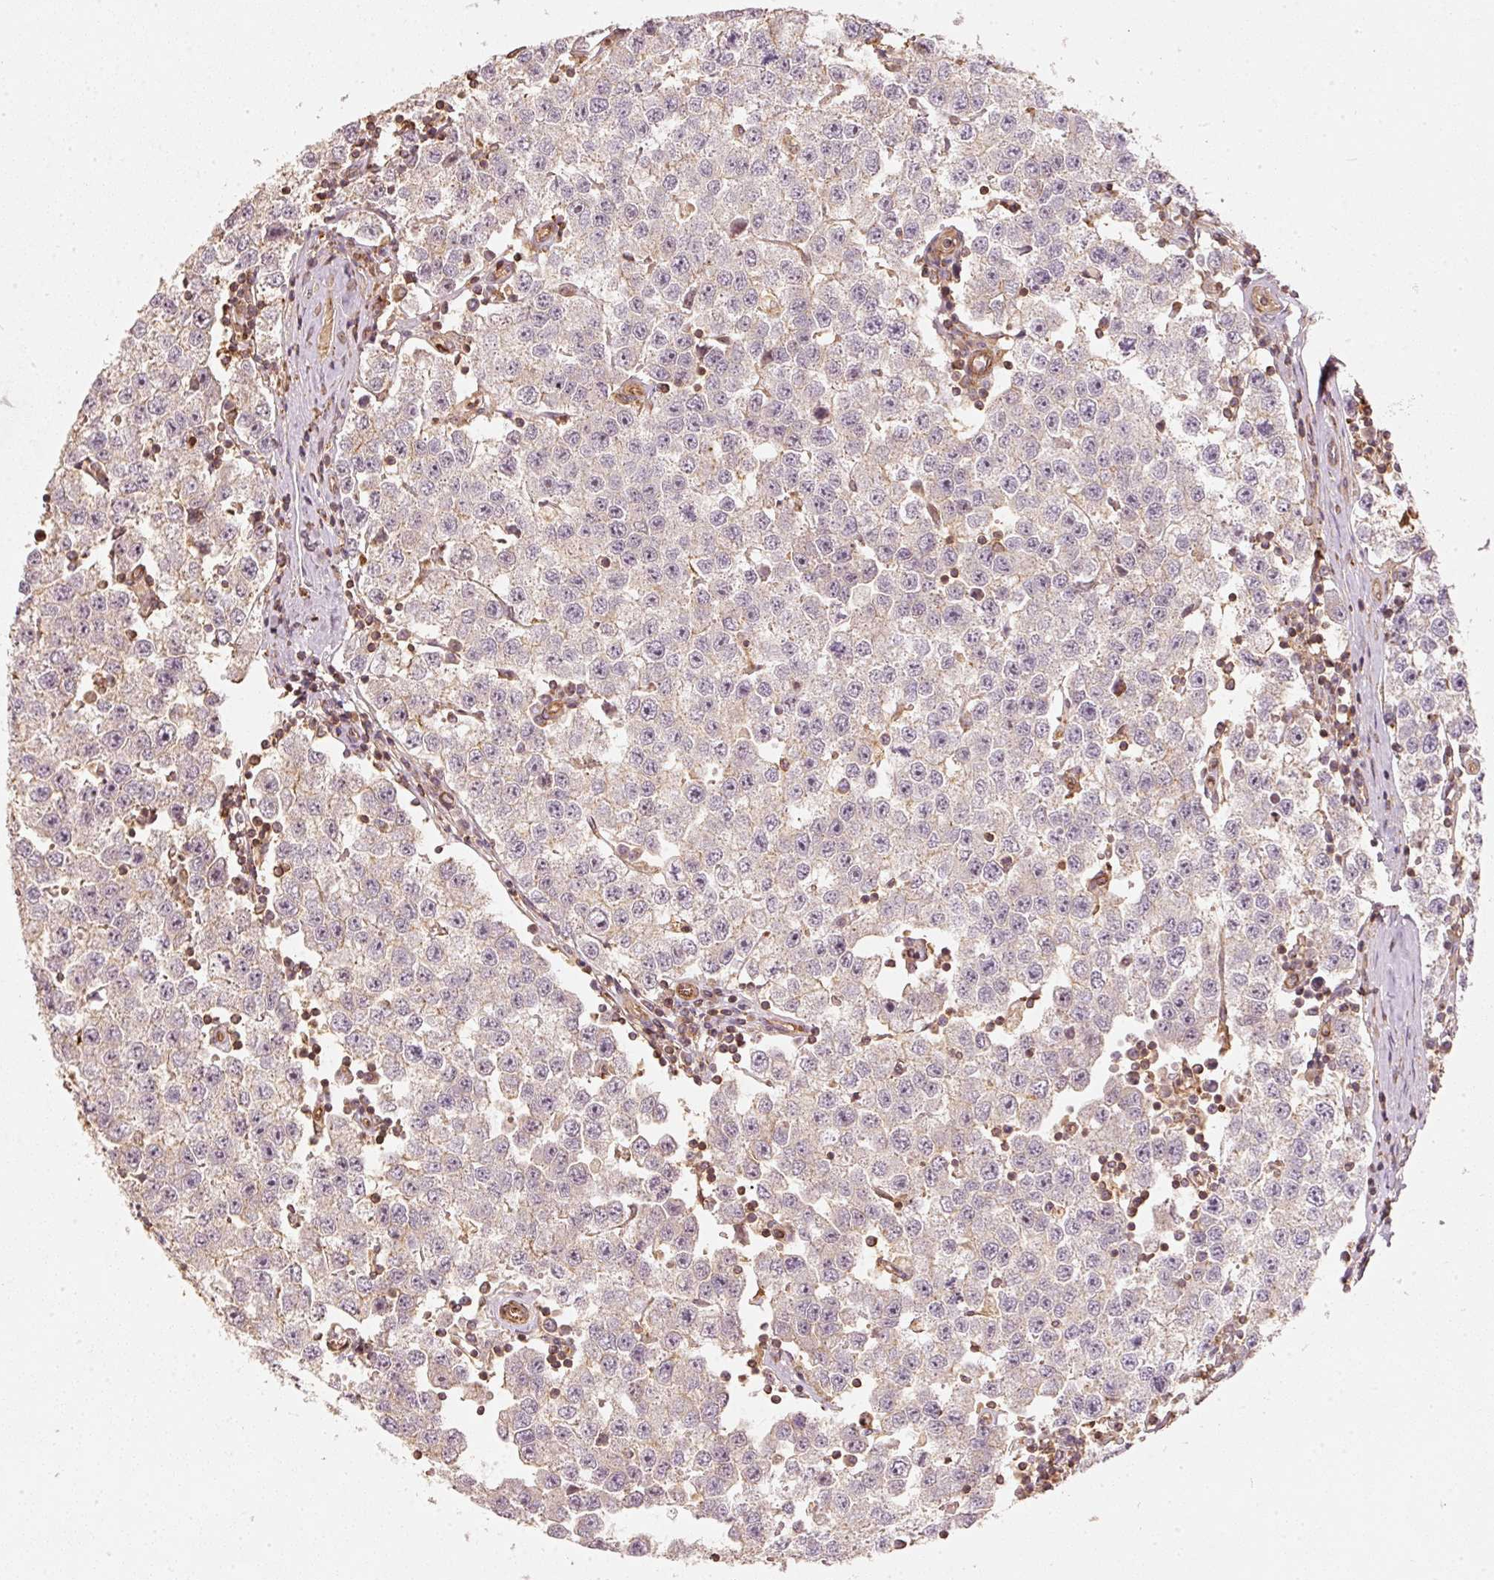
{"staining": {"intensity": "negative", "quantity": "none", "location": "none"}, "tissue": "testis cancer", "cell_type": "Tumor cells", "image_type": "cancer", "snomed": [{"axis": "morphology", "description": "Seminoma, NOS"}, {"axis": "topography", "description": "Testis"}], "caption": "Human testis cancer stained for a protein using immunohistochemistry demonstrates no staining in tumor cells.", "gene": "CEP95", "patient": {"sex": "male", "age": 34}}